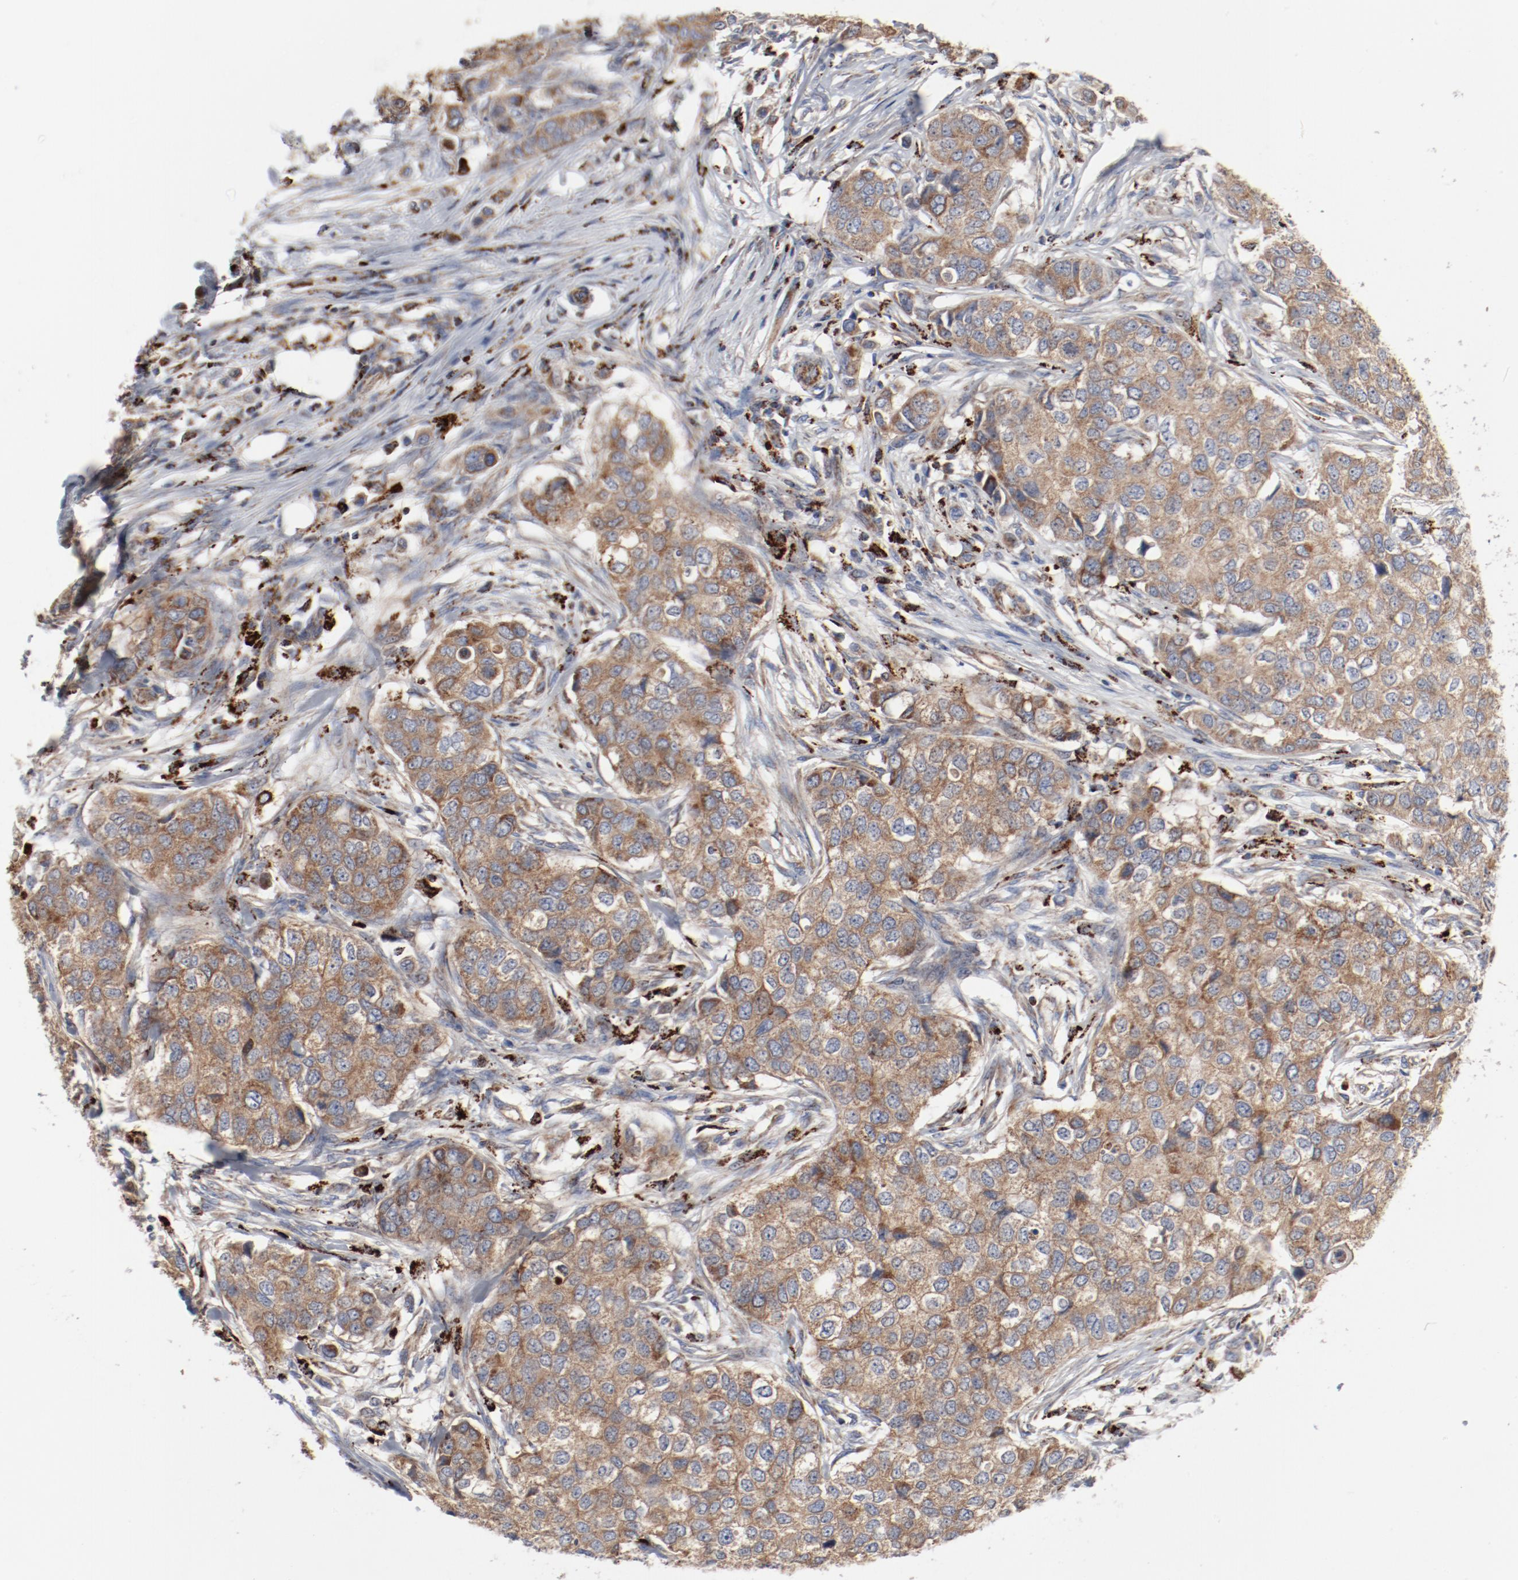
{"staining": {"intensity": "moderate", "quantity": ">75%", "location": "cytoplasmic/membranous"}, "tissue": "breast cancer", "cell_type": "Tumor cells", "image_type": "cancer", "snomed": [{"axis": "morphology", "description": "Normal tissue, NOS"}, {"axis": "morphology", "description": "Duct carcinoma"}, {"axis": "topography", "description": "Breast"}], "caption": "This micrograph exhibits immunohistochemistry (IHC) staining of intraductal carcinoma (breast), with medium moderate cytoplasmic/membranous staining in about >75% of tumor cells.", "gene": "SETD3", "patient": {"sex": "female", "age": 49}}